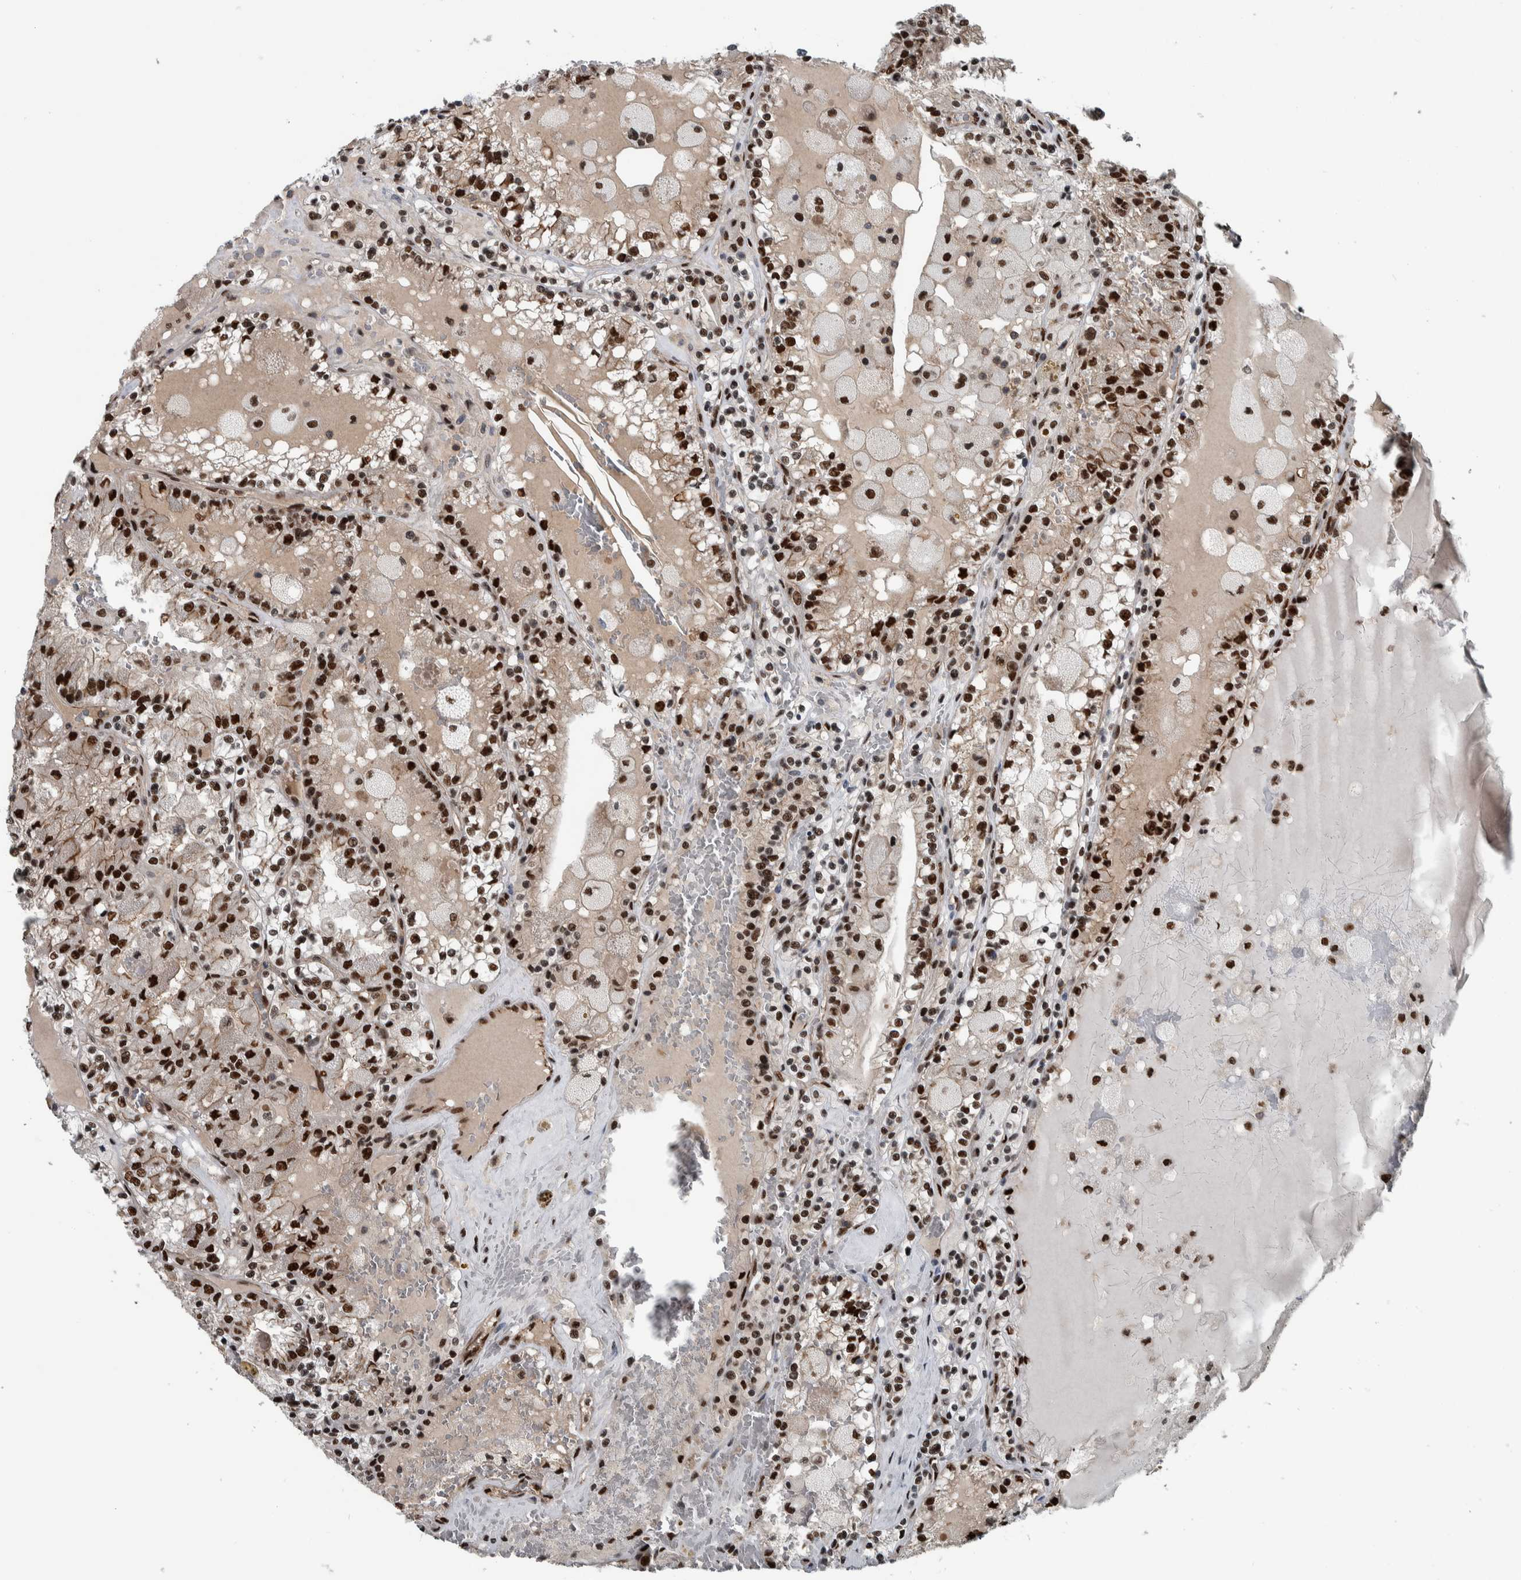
{"staining": {"intensity": "strong", "quantity": ">75%", "location": "nuclear"}, "tissue": "renal cancer", "cell_type": "Tumor cells", "image_type": "cancer", "snomed": [{"axis": "morphology", "description": "Adenocarcinoma, NOS"}, {"axis": "topography", "description": "Kidney"}], "caption": "A brown stain highlights strong nuclear positivity of a protein in human renal adenocarcinoma tumor cells.", "gene": "FAM135B", "patient": {"sex": "female", "age": 56}}